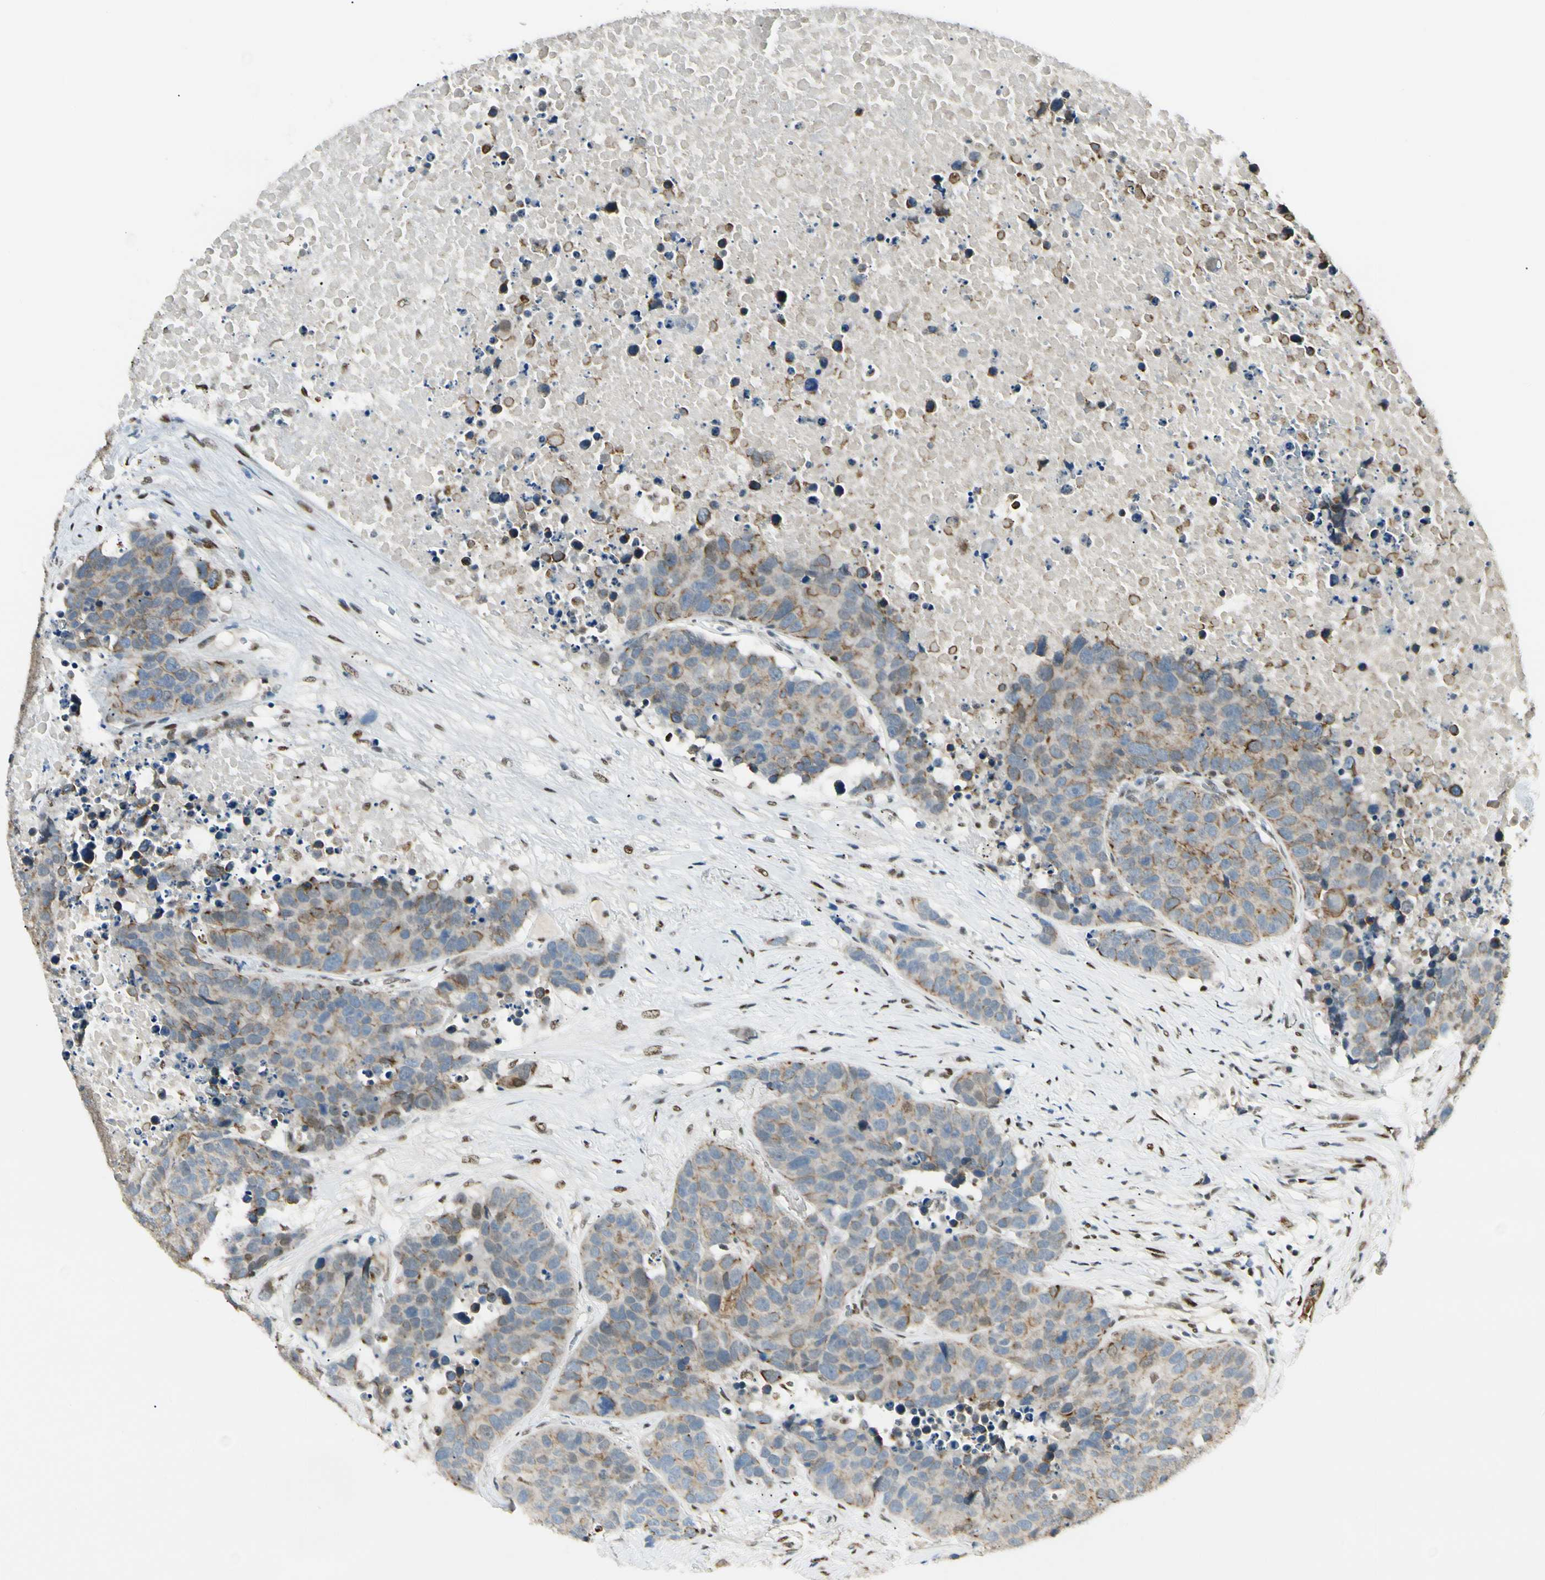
{"staining": {"intensity": "moderate", "quantity": ">75%", "location": "cytoplasmic/membranous"}, "tissue": "carcinoid", "cell_type": "Tumor cells", "image_type": "cancer", "snomed": [{"axis": "morphology", "description": "Carcinoid, malignant, NOS"}, {"axis": "topography", "description": "Lung"}], "caption": "Human carcinoid (malignant) stained with a protein marker displays moderate staining in tumor cells.", "gene": "ATXN1", "patient": {"sex": "male", "age": 60}}